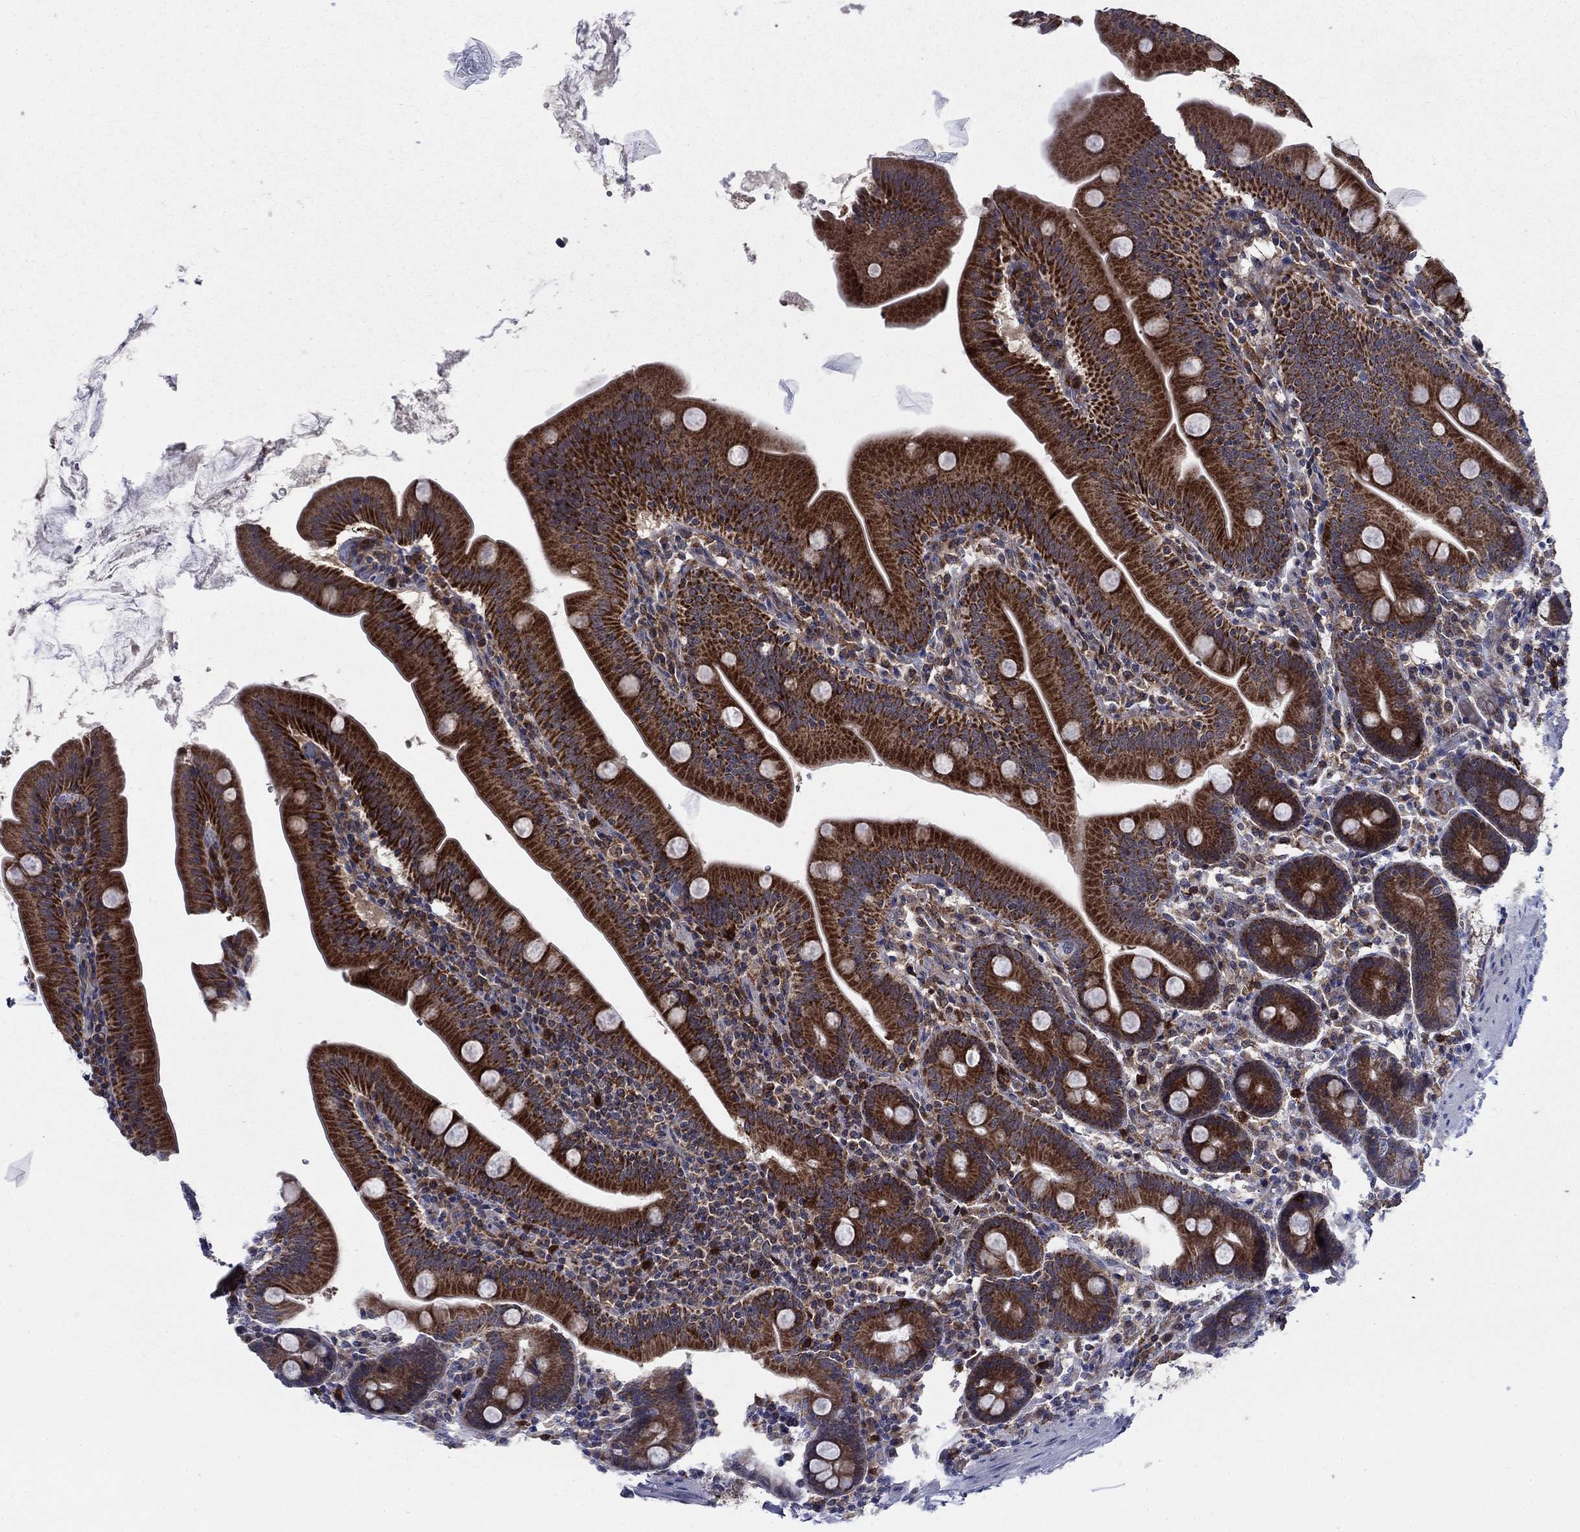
{"staining": {"intensity": "strong", "quantity": ">75%", "location": "cytoplasmic/membranous"}, "tissue": "small intestine", "cell_type": "Glandular cells", "image_type": "normal", "snomed": [{"axis": "morphology", "description": "Normal tissue, NOS"}, {"axis": "topography", "description": "Small intestine"}], "caption": "A photomicrograph of small intestine stained for a protein reveals strong cytoplasmic/membranous brown staining in glandular cells.", "gene": "RNF19B", "patient": {"sex": "male", "age": 37}}